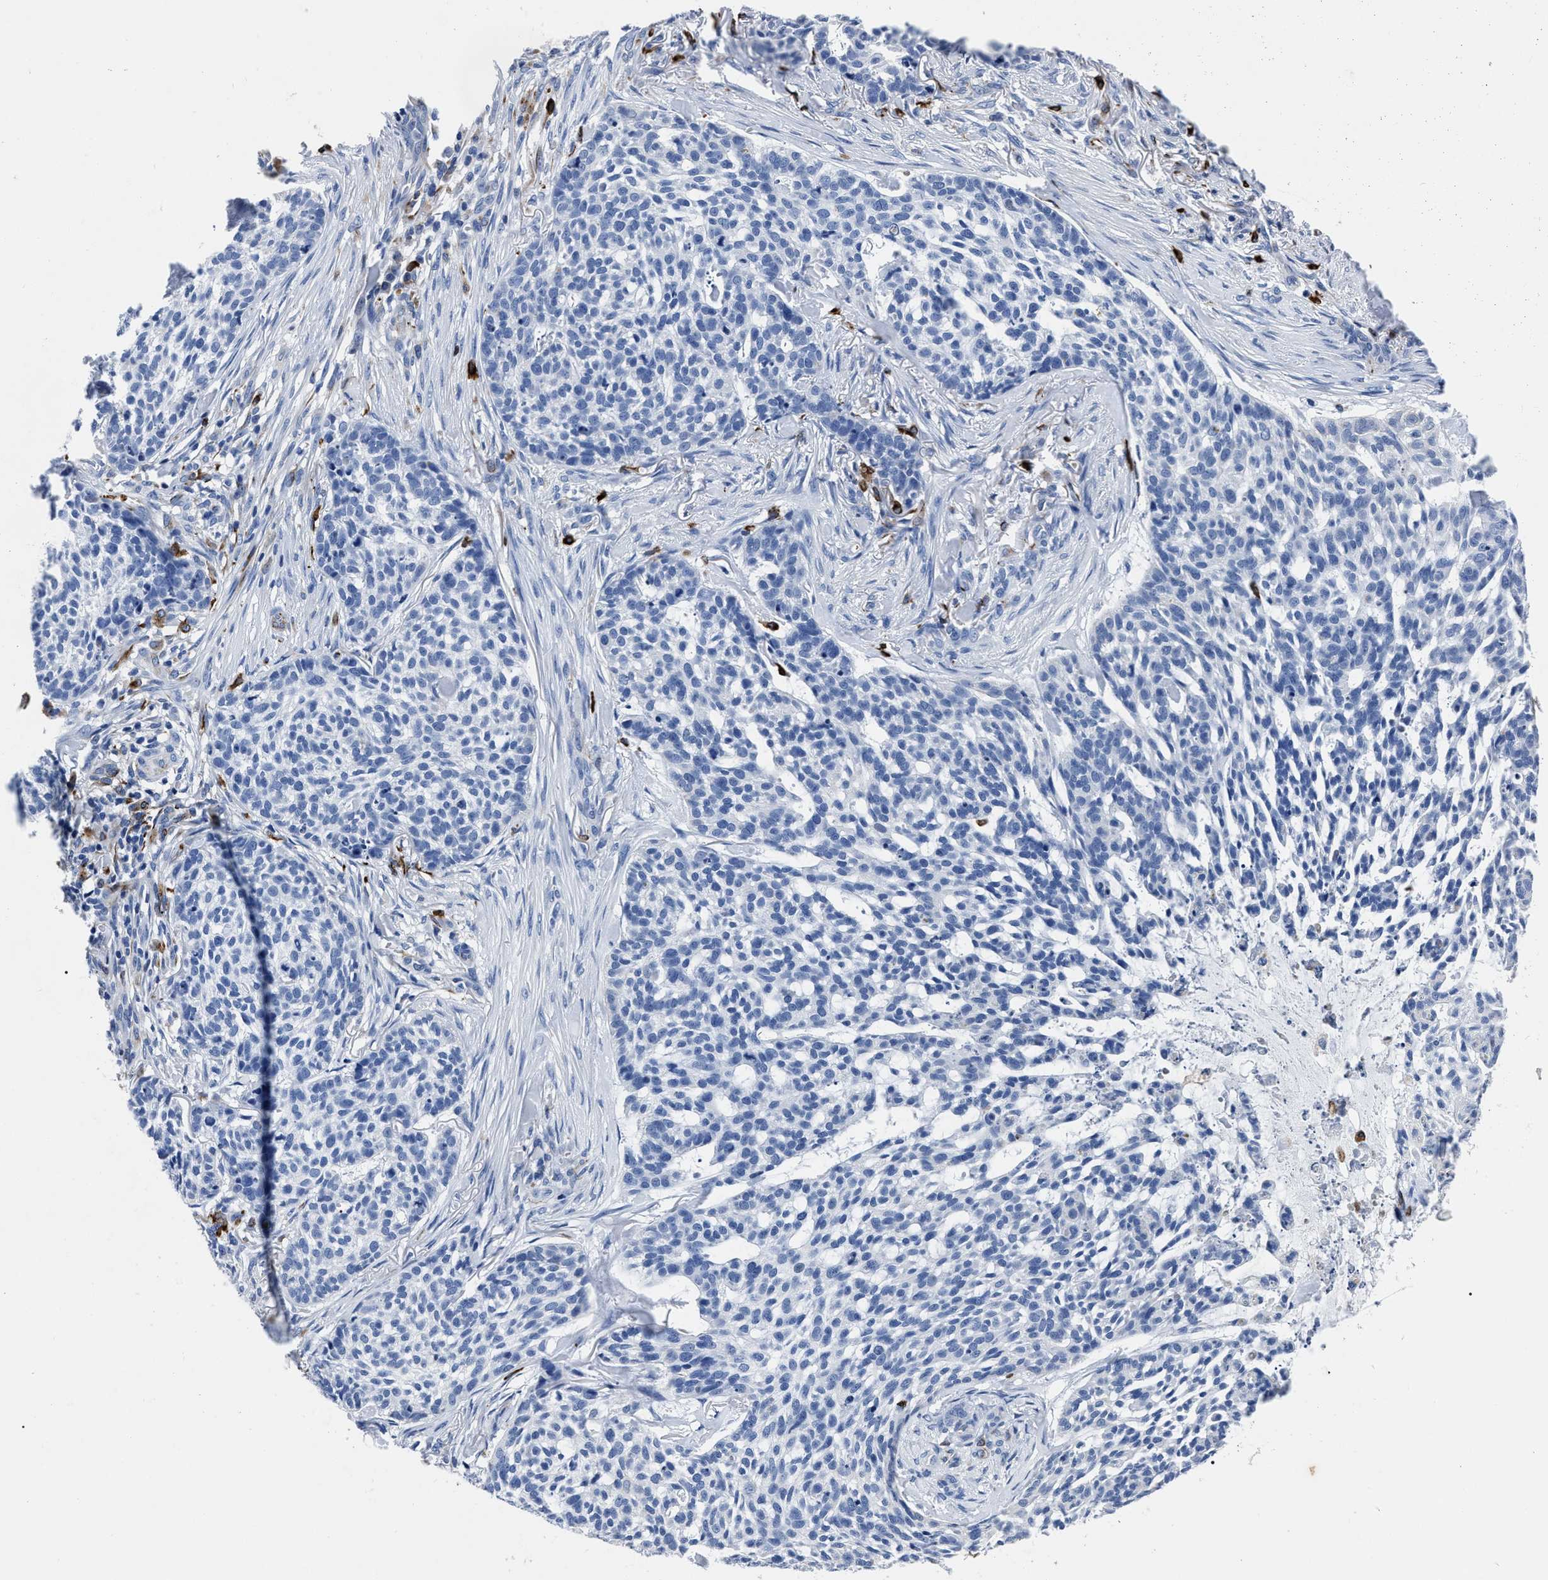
{"staining": {"intensity": "negative", "quantity": "none", "location": "none"}, "tissue": "skin cancer", "cell_type": "Tumor cells", "image_type": "cancer", "snomed": [{"axis": "morphology", "description": "Basal cell carcinoma"}, {"axis": "topography", "description": "Skin"}], "caption": "A high-resolution image shows immunohistochemistry (IHC) staining of skin cancer (basal cell carcinoma), which shows no significant staining in tumor cells.", "gene": "OR10G3", "patient": {"sex": "female", "age": 64}}